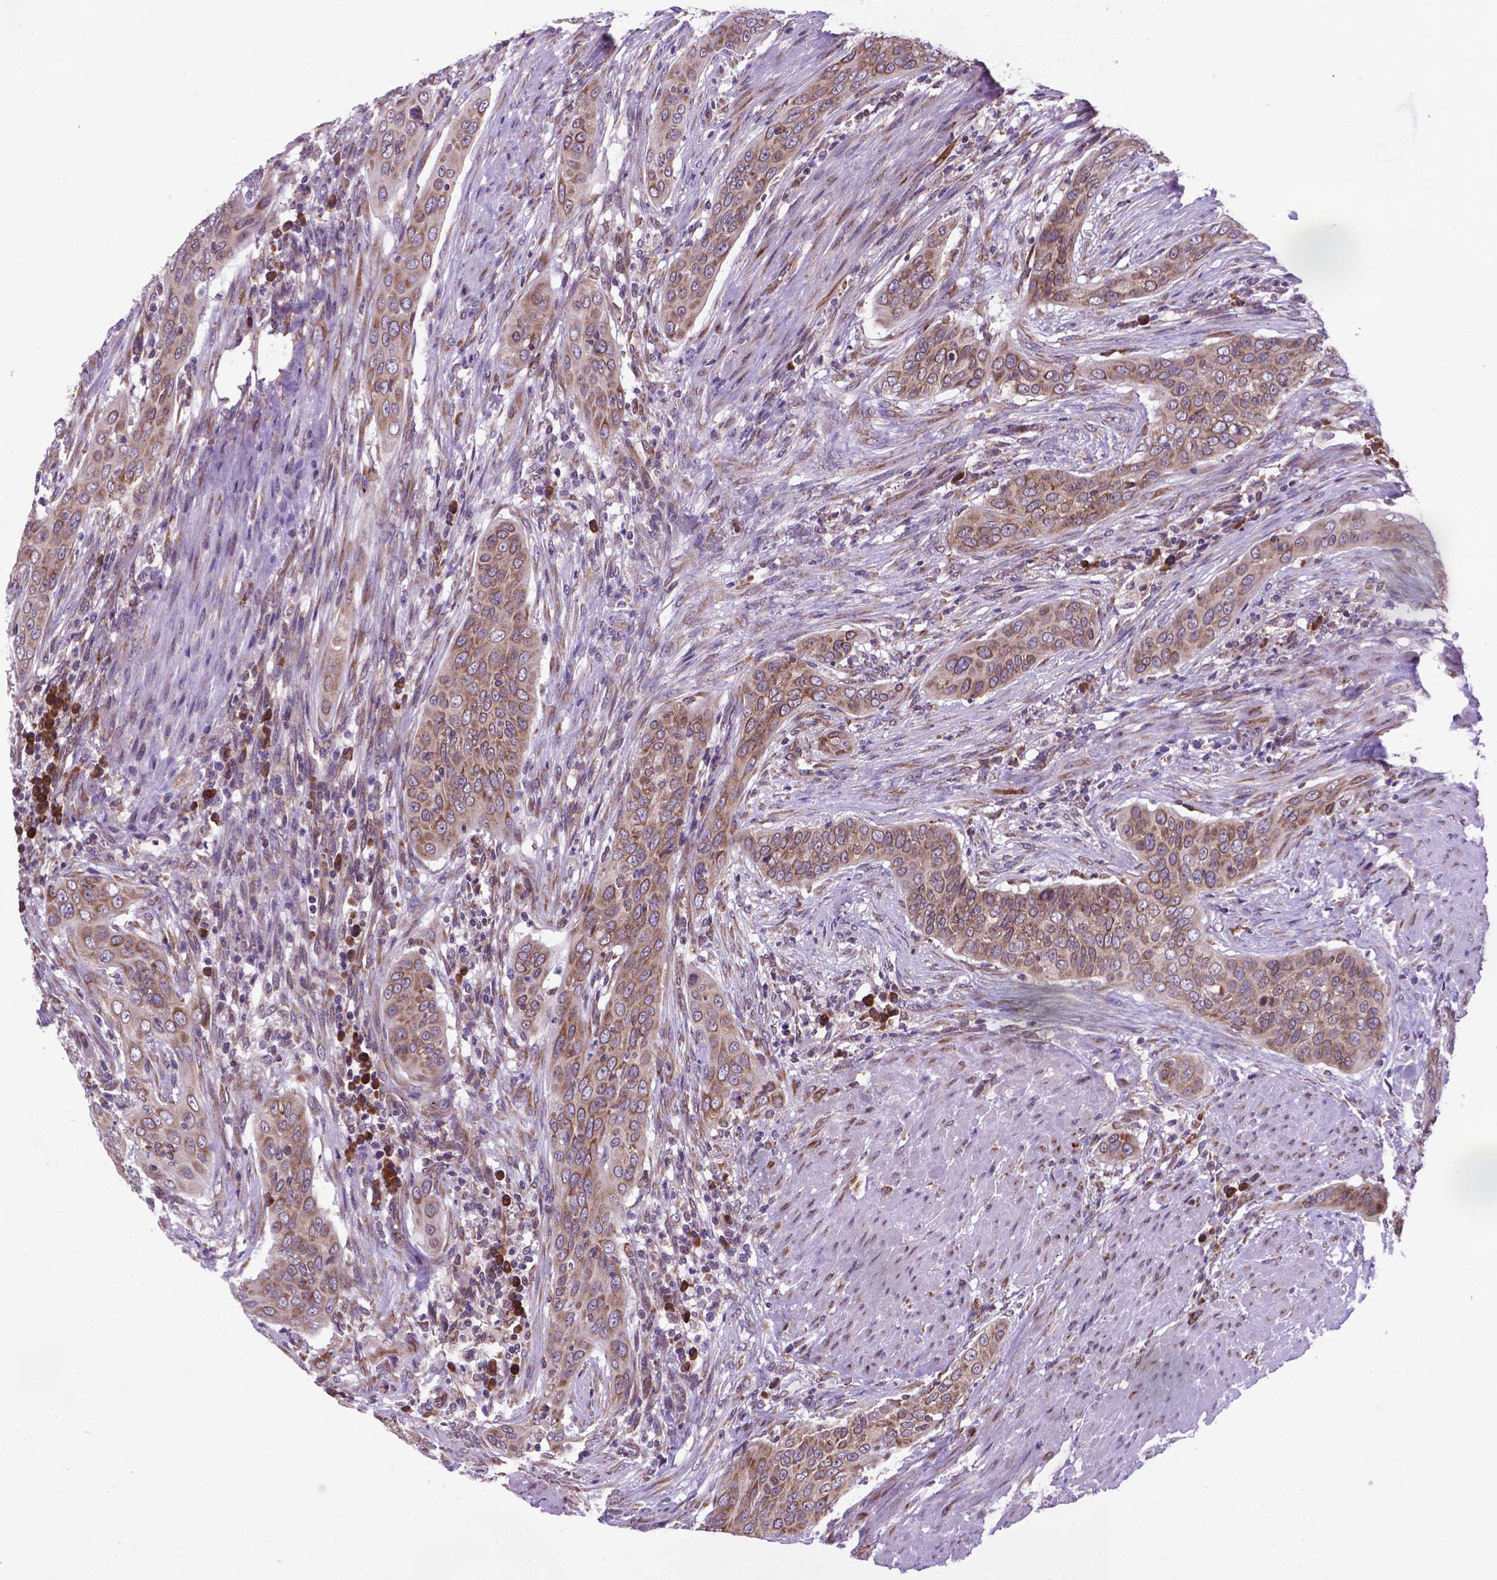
{"staining": {"intensity": "weak", "quantity": "25%-75%", "location": "cytoplasmic/membranous"}, "tissue": "urothelial cancer", "cell_type": "Tumor cells", "image_type": "cancer", "snomed": [{"axis": "morphology", "description": "Urothelial carcinoma, High grade"}, {"axis": "topography", "description": "Urinary bladder"}], "caption": "Immunohistochemistry (IHC) histopathology image of neoplastic tissue: human urothelial cancer stained using IHC reveals low levels of weak protein expression localized specifically in the cytoplasmic/membranous of tumor cells, appearing as a cytoplasmic/membranous brown color.", "gene": "WDR83OS", "patient": {"sex": "male", "age": 82}}